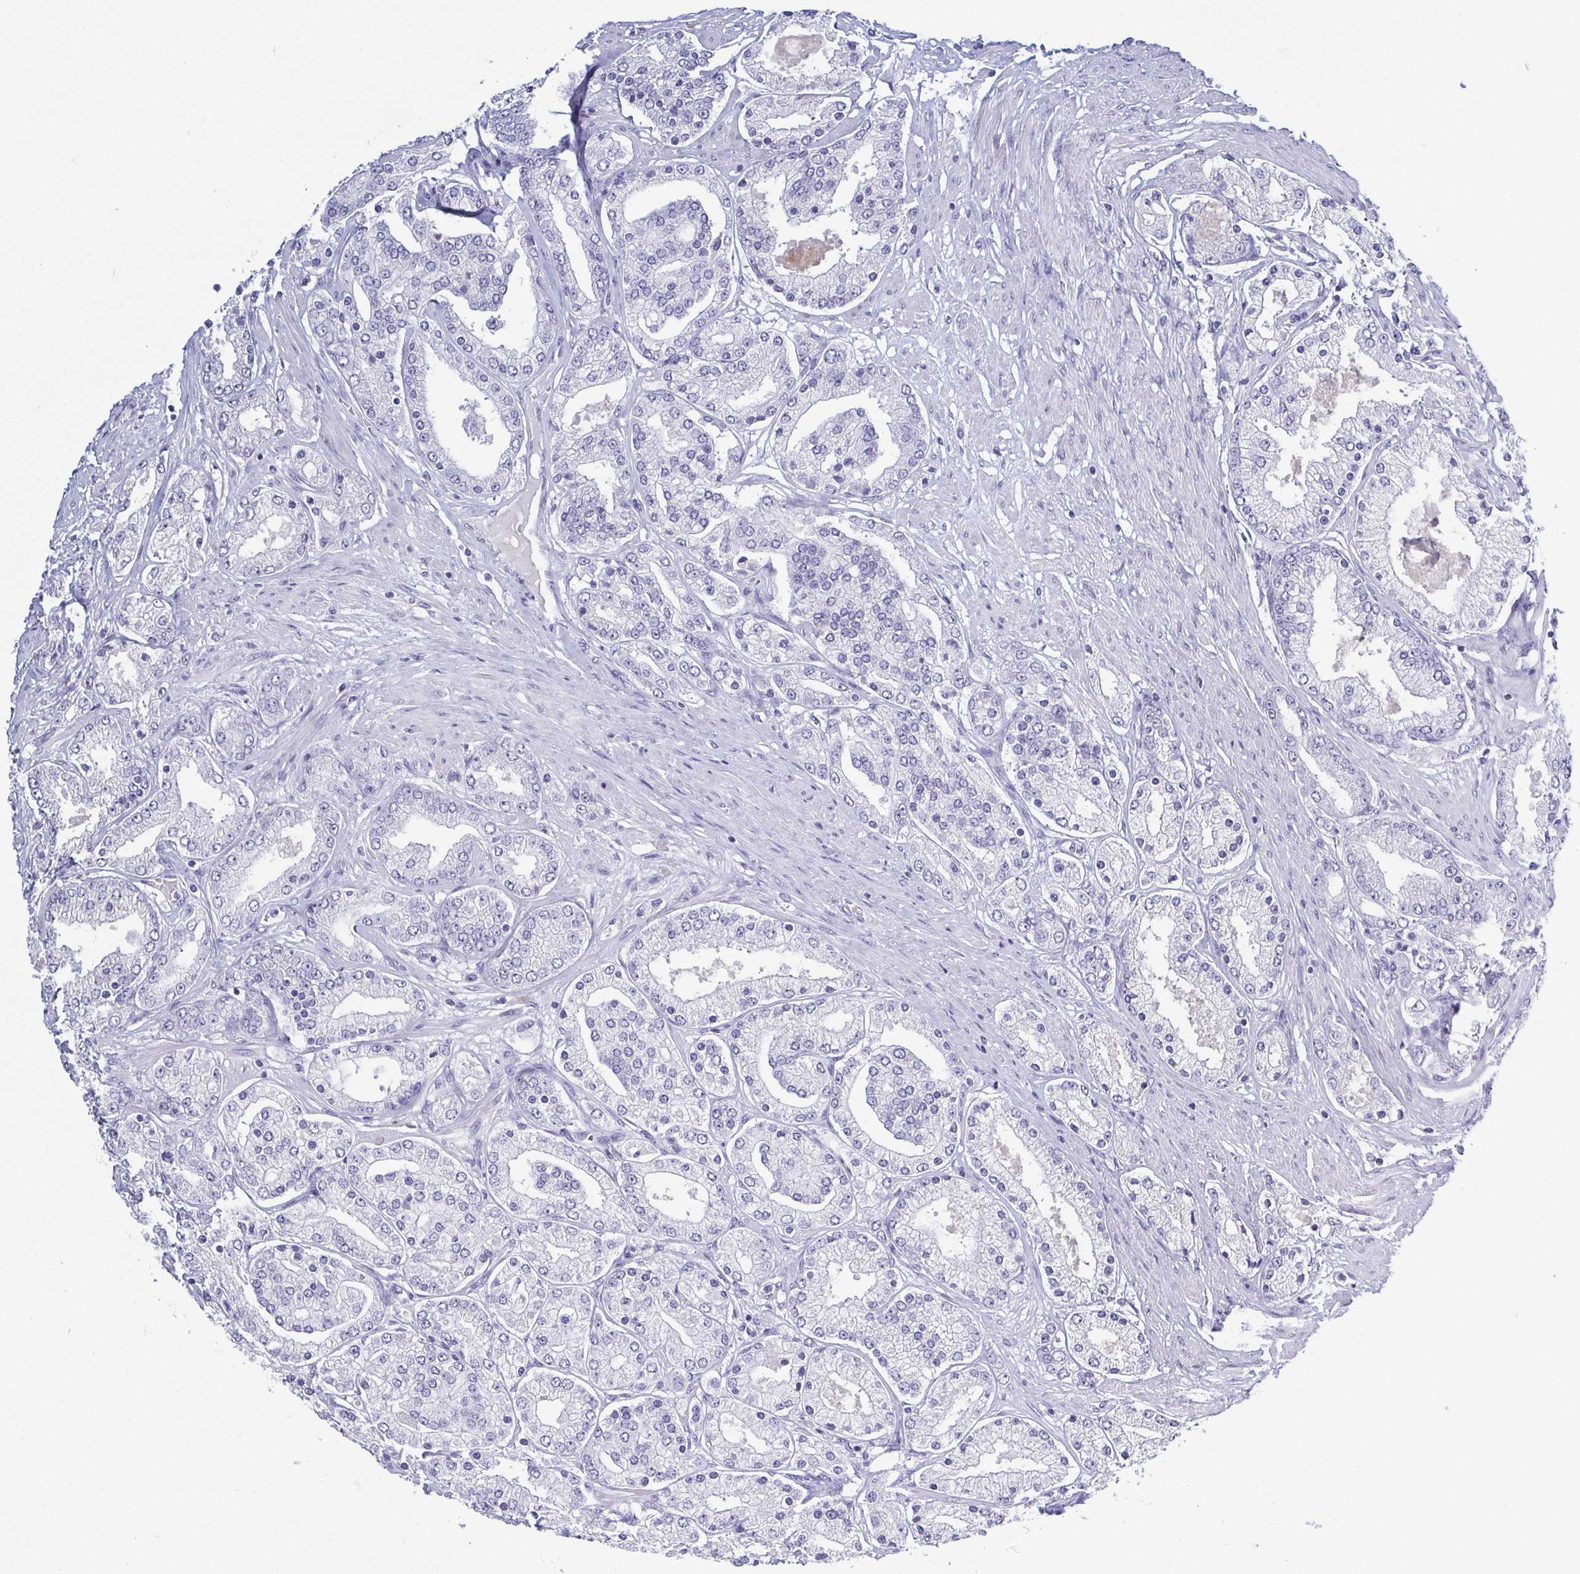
{"staining": {"intensity": "negative", "quantity": "none", "location": "none"}, "tissue": "prostate cancer", "cell_type": "Tumor cells", "image_type": "cancer", "snomed": [{"axis": "morphology", "description": "Adenocarcinoma, High grade"}, {"axis": "topography", "description": "Prostate"}], "caption": "Protein analysis of prostate high-grade adenocarcinoma exhibits no significant positivity in tumor cells.", "gene": "BZW1", "patient": {"sex": "male", "age": 67}}